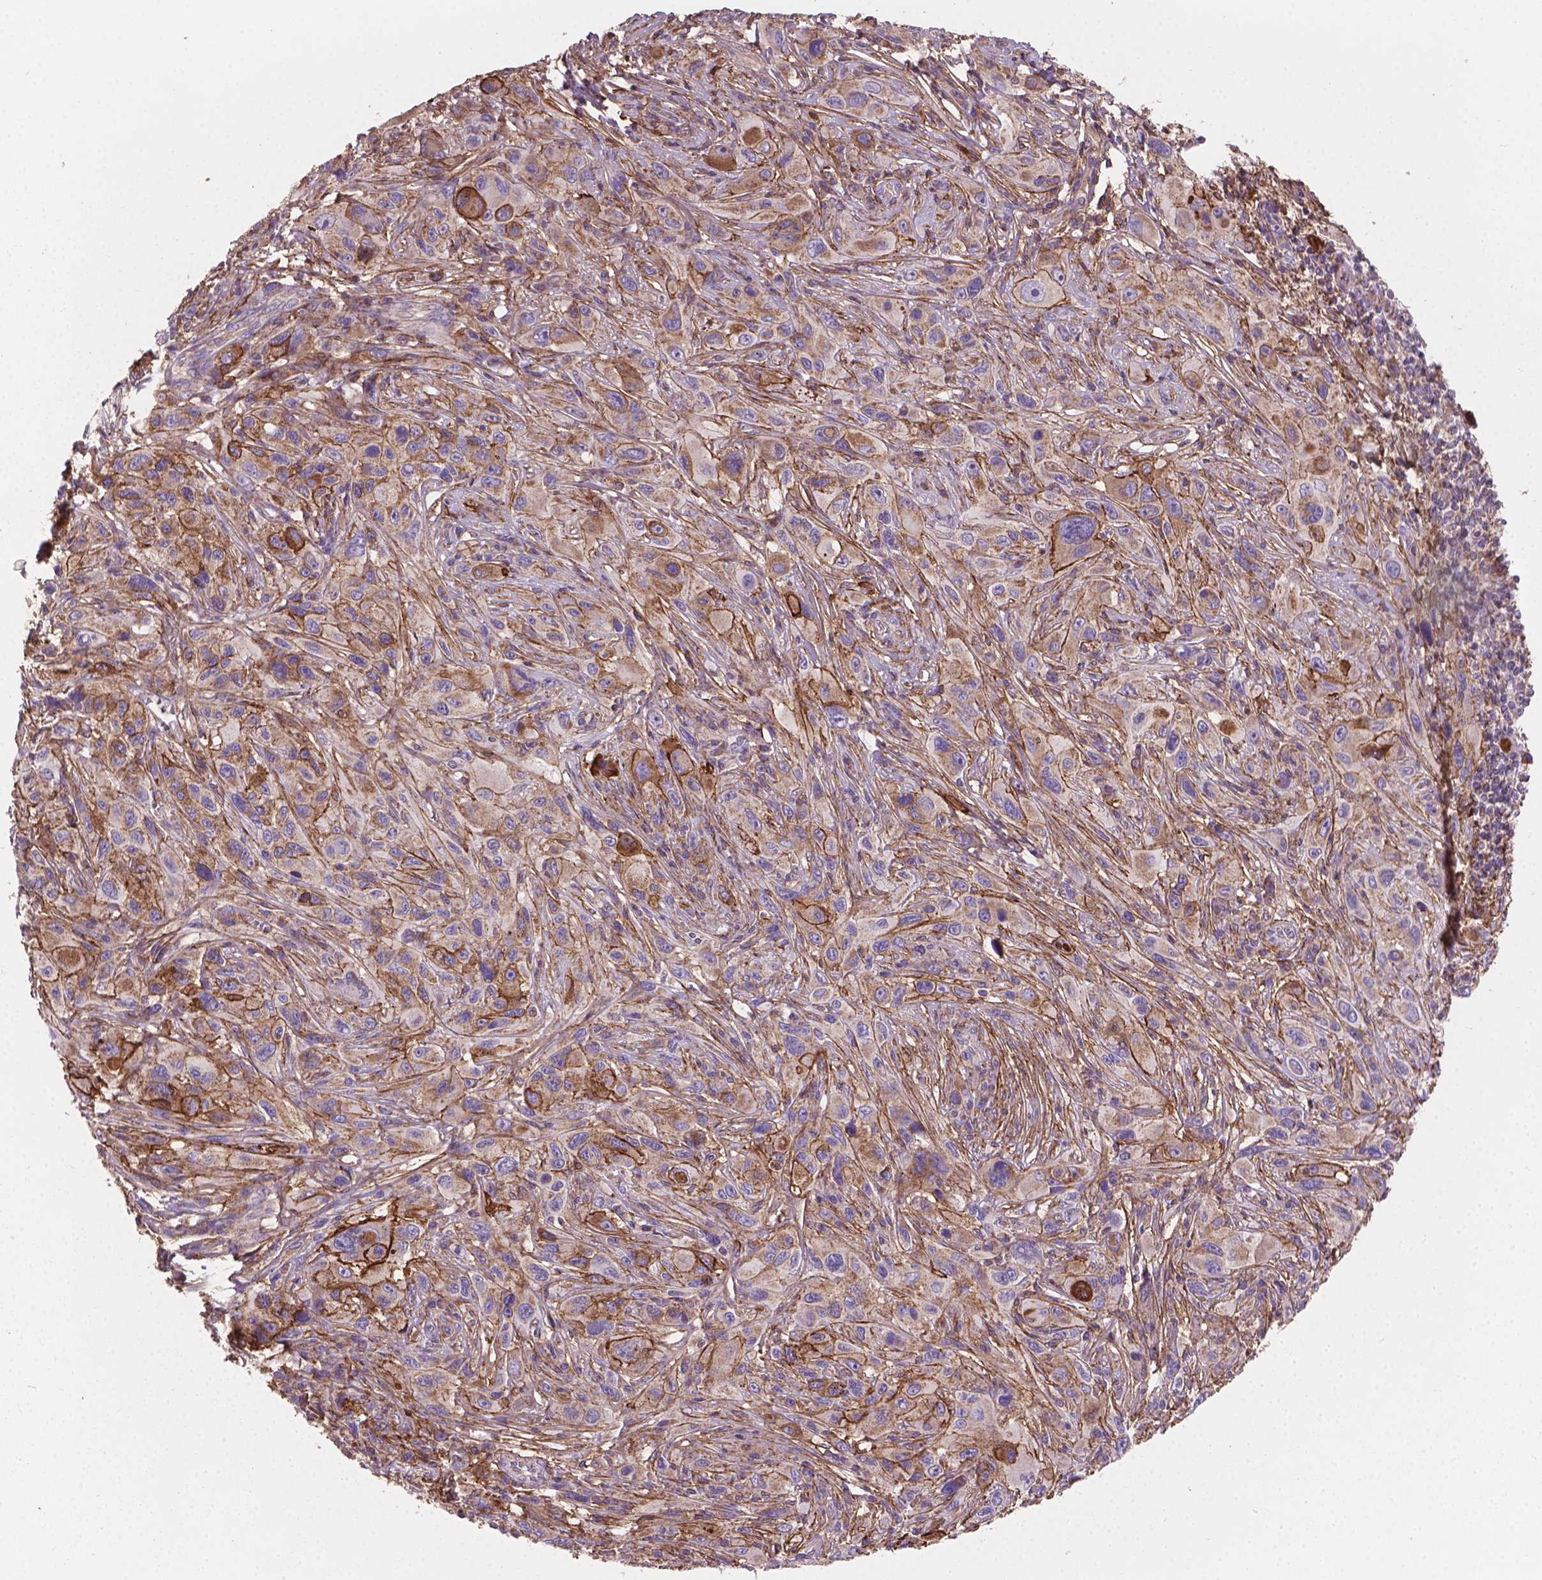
{"staining": {"intensity": "moderate", "quantity": ">75%", "location": "cytoplasmic/membranous"}, "tissue": "melanoma", "cell_type": "Tumor cells", "image_type": "cancer", "snomed": [{"axis": "morphology", "description": "Malignant melanoma, NOS"}, {"axis": "topography", "description": "Skin"}], "caption": "Immunohistochemical staining of melanoma displays moderate cytoplasmic/membranous protein expression in approximately >75% of tumor cells.", "gene": "TCAF1", "patient": {"sex": "male", "age": 53}}